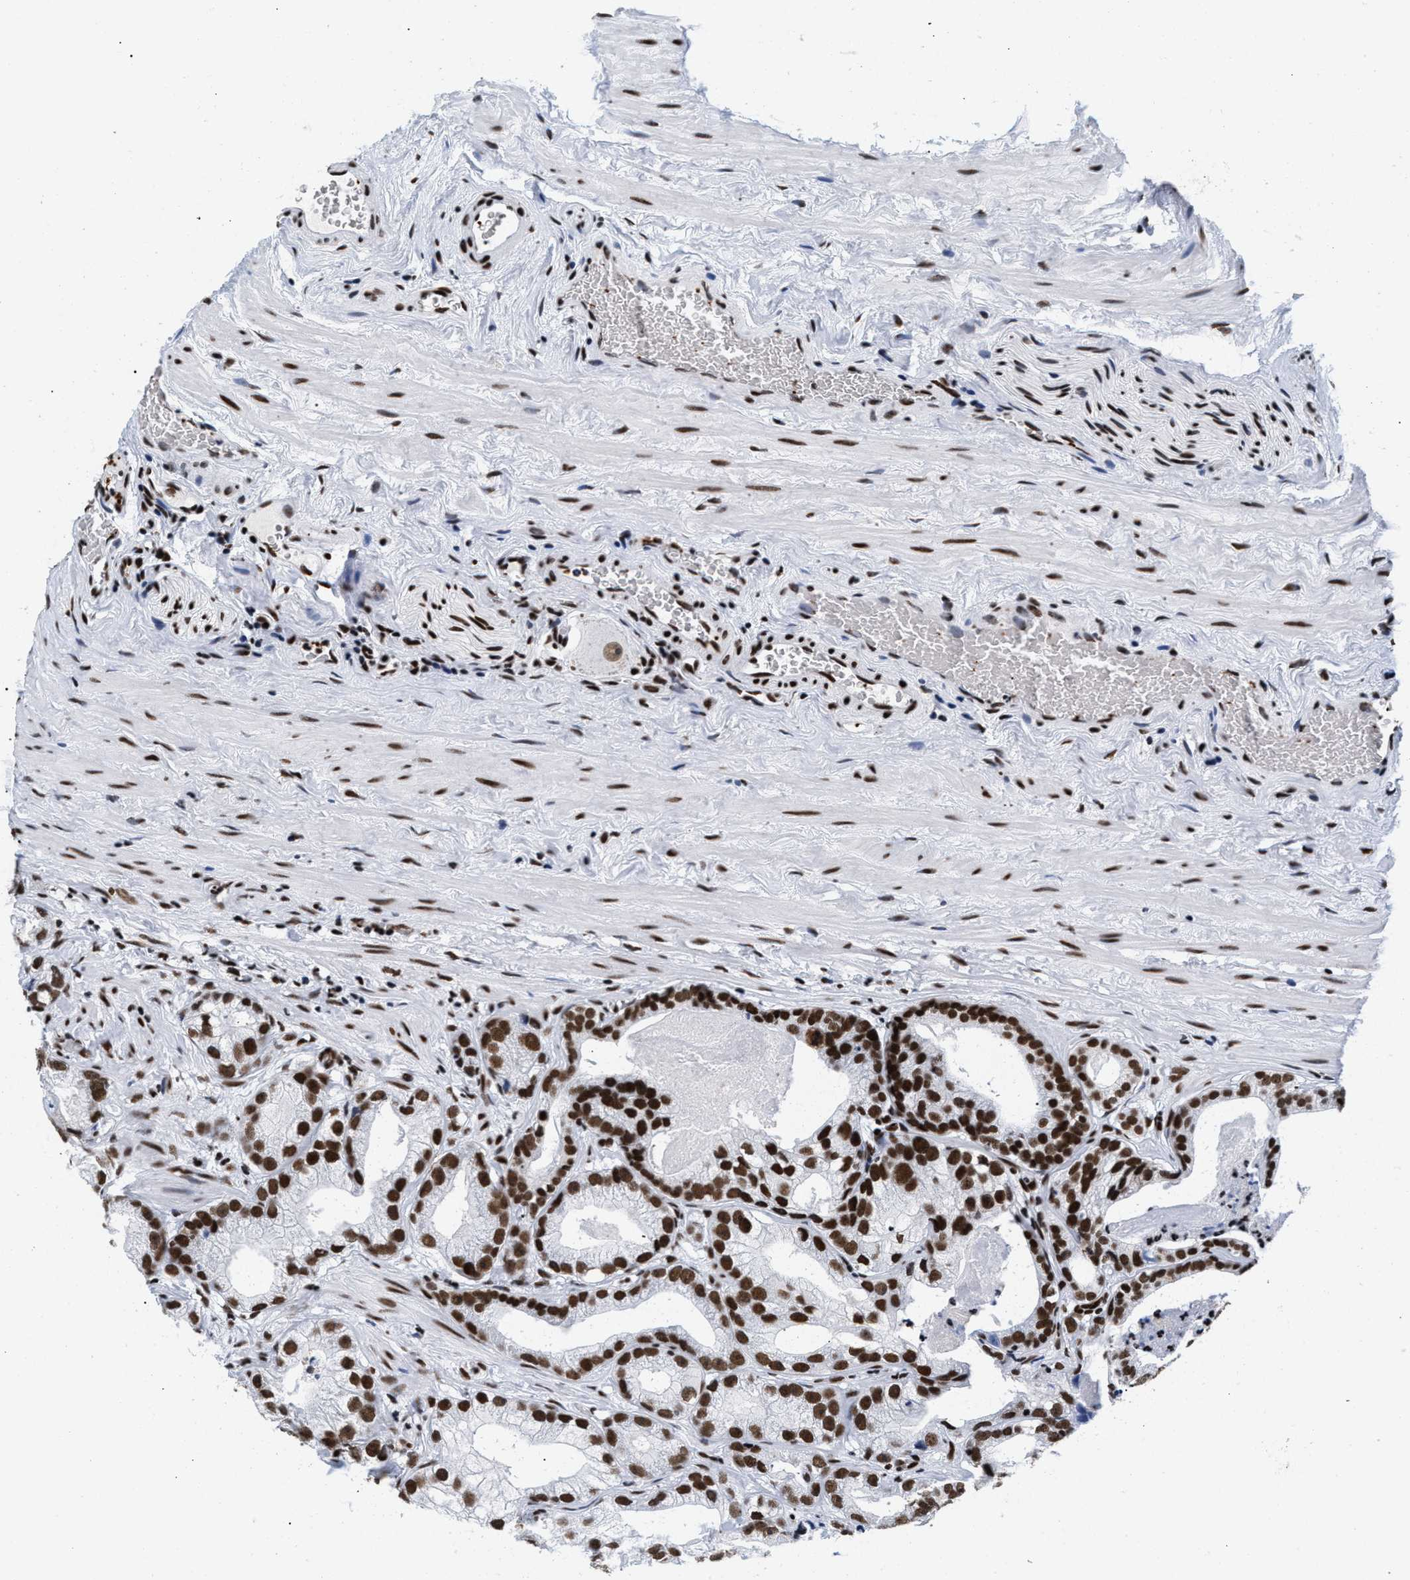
{"staining": {"intensity": "strong", "quantity": "<25%", "location": "nuclear"}, "tissue": "prostate cancer", "cell_type": "Tumor cells", "image_type": "cancer", "snomed": [{"axis": "morphology", "description": "Adenocarcinoma, Low grade"}, {"axis": "topography", "description": "Prostate"}], "caption": "This micrograph exhibits immunohistochemistry staining of prostate cancer, with medium strong nuclear expression in about <25% of tumor cells.", "gene": "RAD21", "patient": {"sex": "male", "age": 59}}